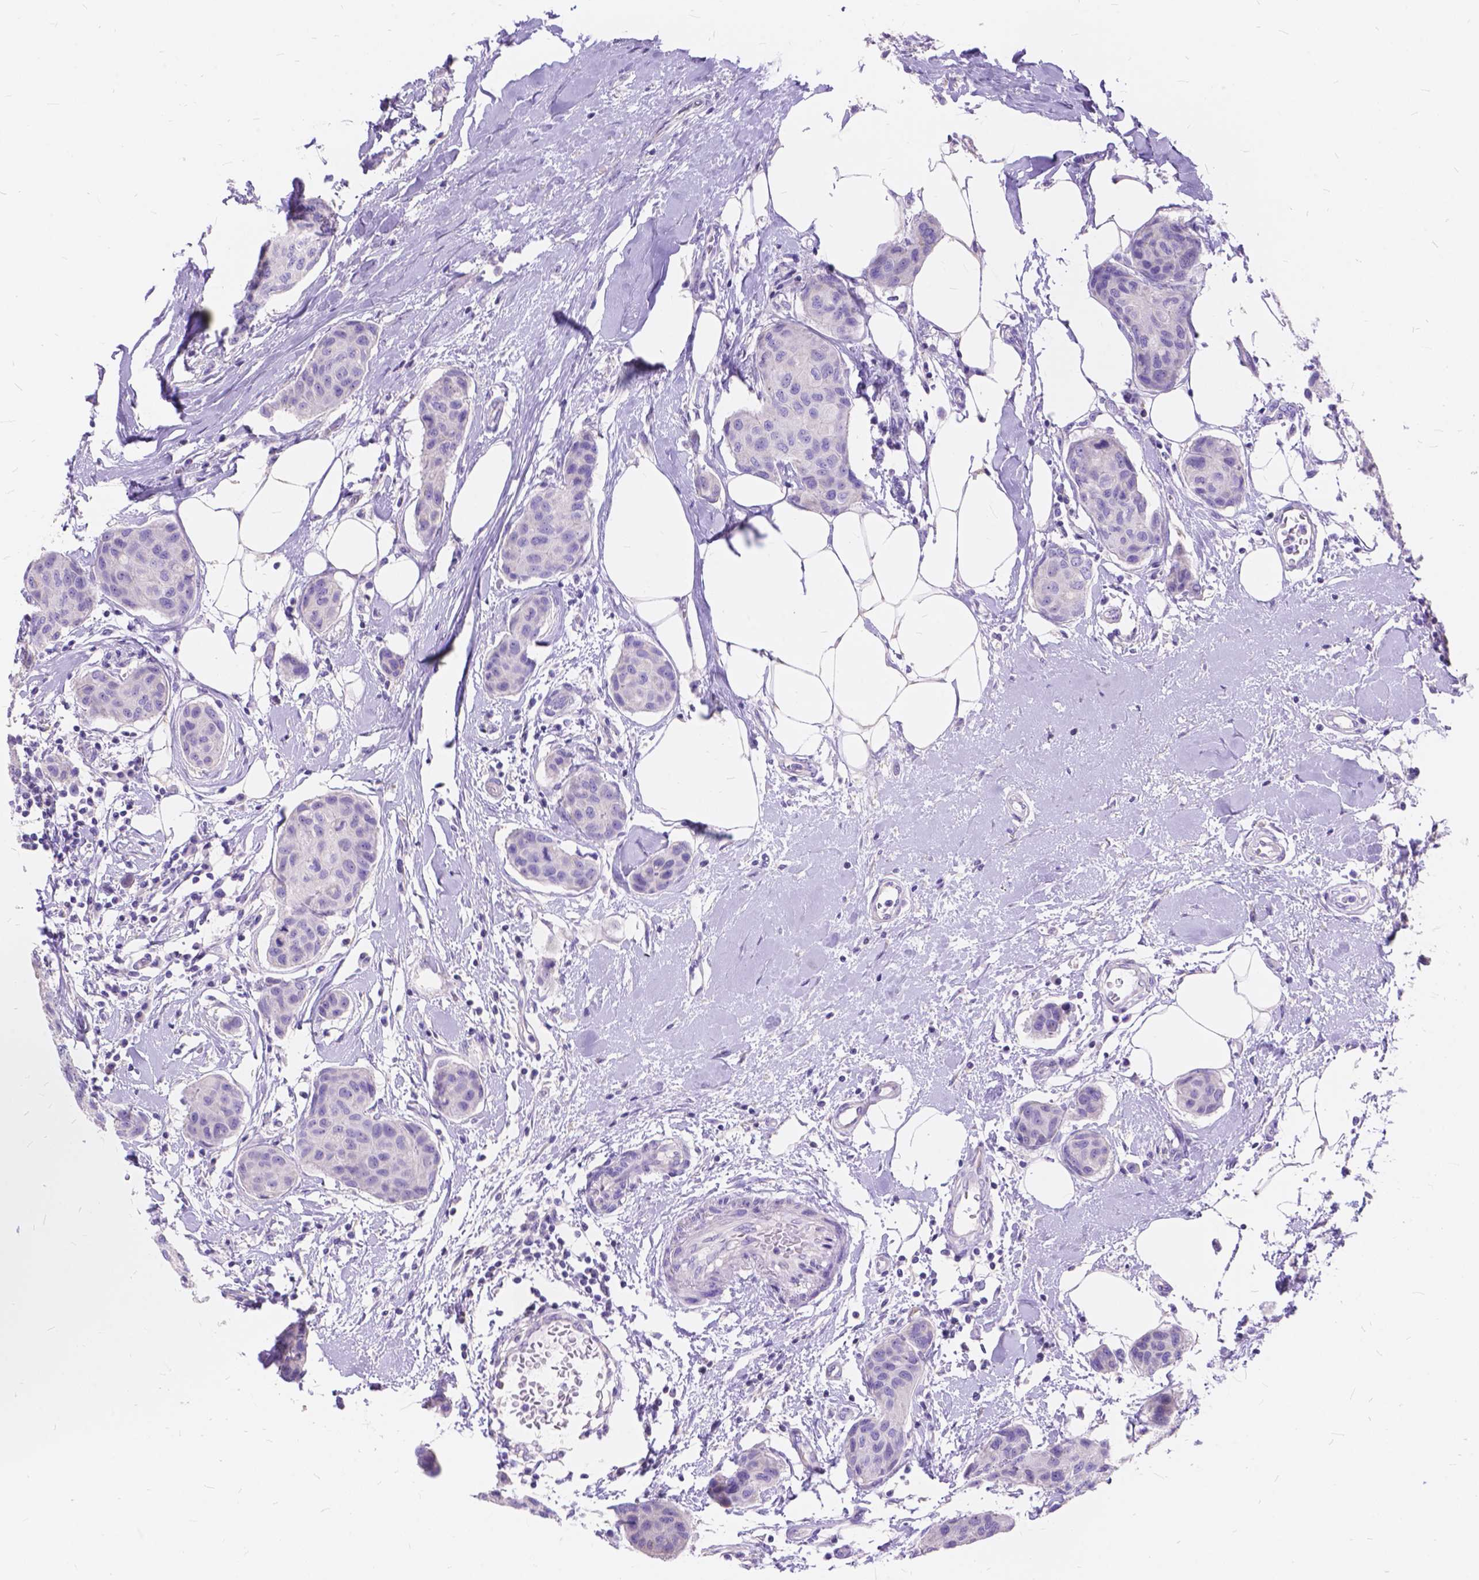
{"staining": {"intensity": "negative", "quantity": "none", "location": "none"}, "tissue": "breast cancer", "cell_type": "Tumor cells", "image_type": "cancer", "snomed": [{"axis": "morphology", "description": "Duct carcinoma"}, {"axis": "topography", "description": "Breast"}], "caption": "High power microscopy micrograph of an IHC photomicrograph of breast cancer, revealing no significant positivity in tumor cells.", "gene": "FOXL2", "patient": {"sex": "female", "age": 80}}